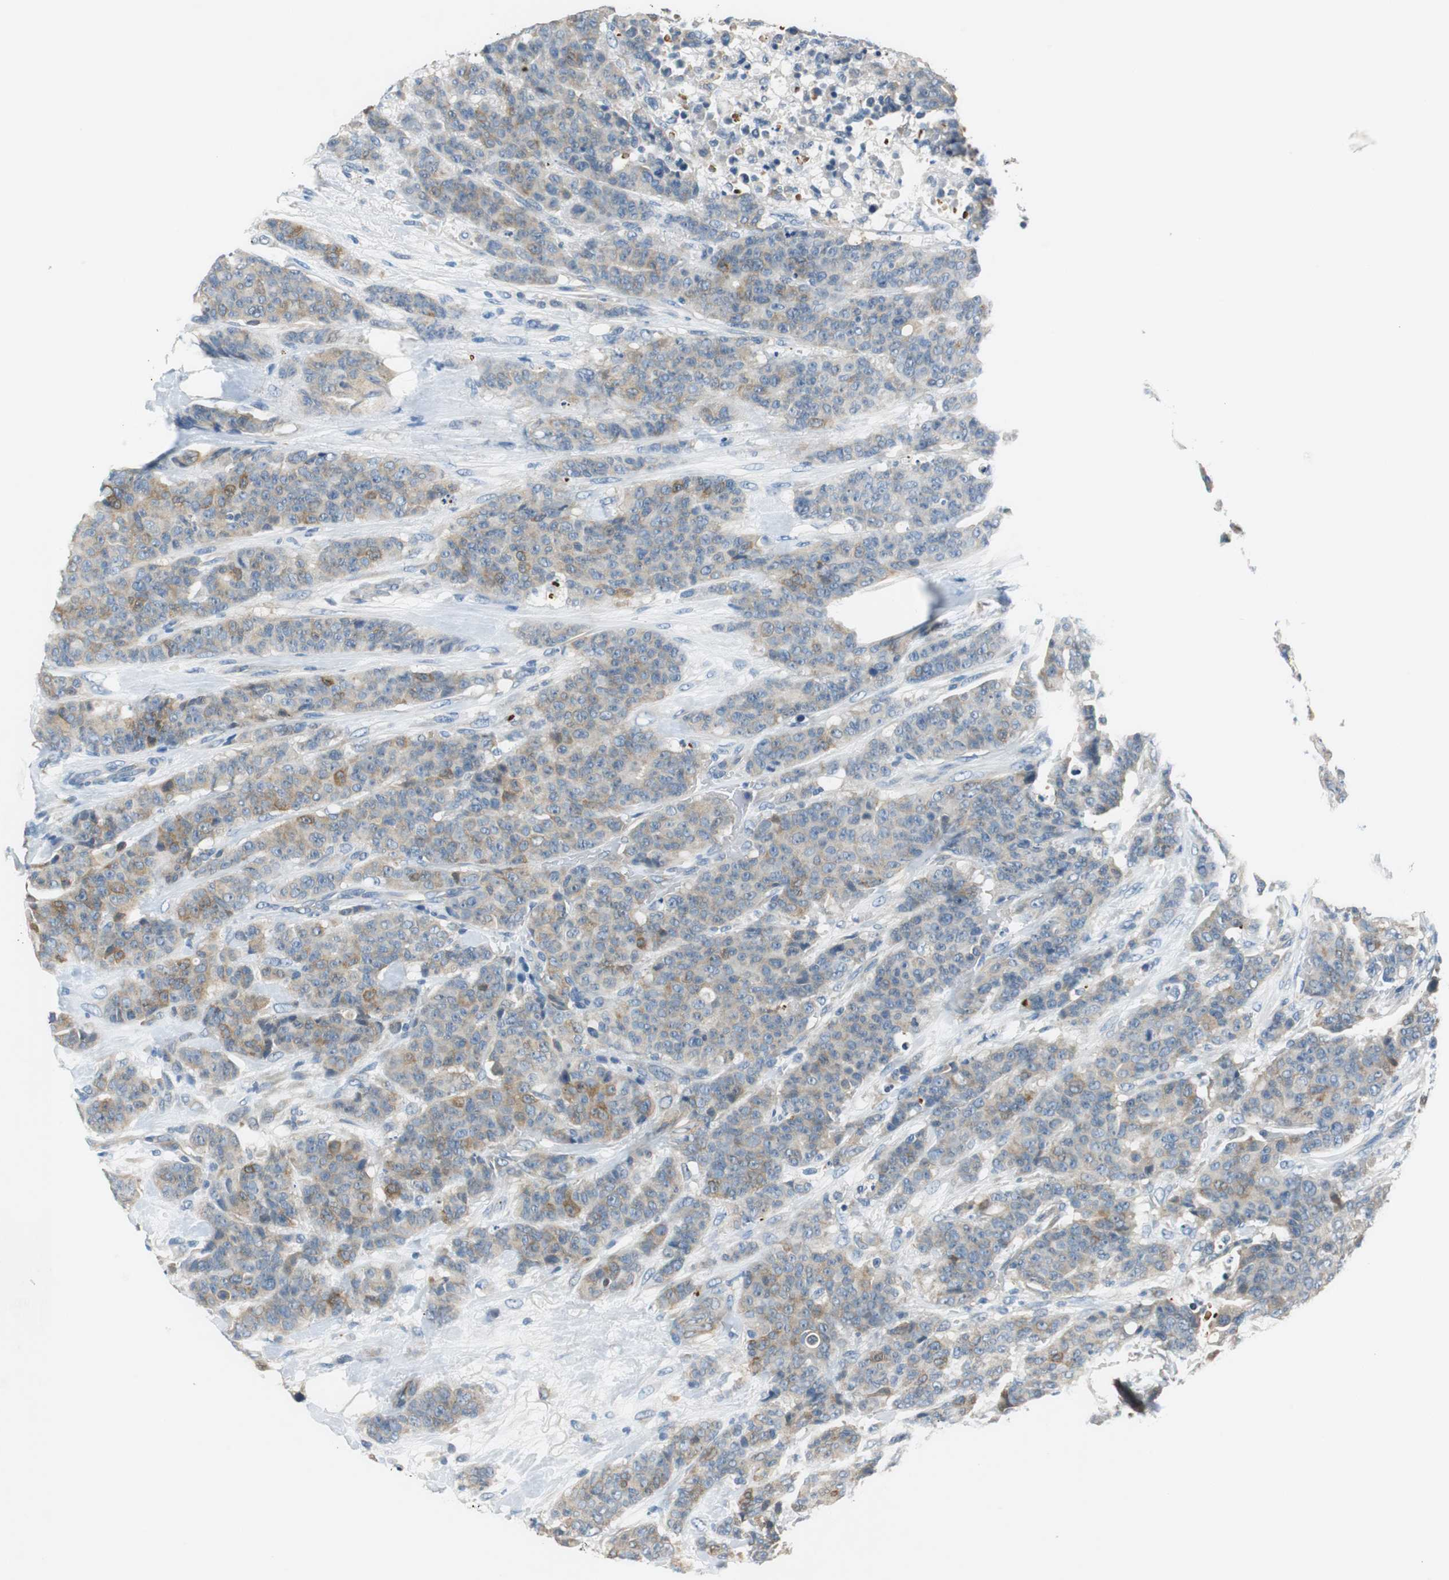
{"staining": {"intensity": "weak", "quantity": ">75%", "location": "cytoplasmic/membranous"}, "tissue": "breast cancer", "cell_type": "Tumor cells", "image_type": "cancer", "snomed": [{"axis": "morphology", "description": "Duct carcinoma"}, {"axis": "topography", "description": "Breast"}], "caption": "There is low levels of weak cytoplasmic/membranous staining in tumor cells of invasive ductal carcinoma (breast), as demonstrated by immunohistochemical staining (brown color).", "gene": "FADS2", "patient": {"sex": "female", "age": 40}}